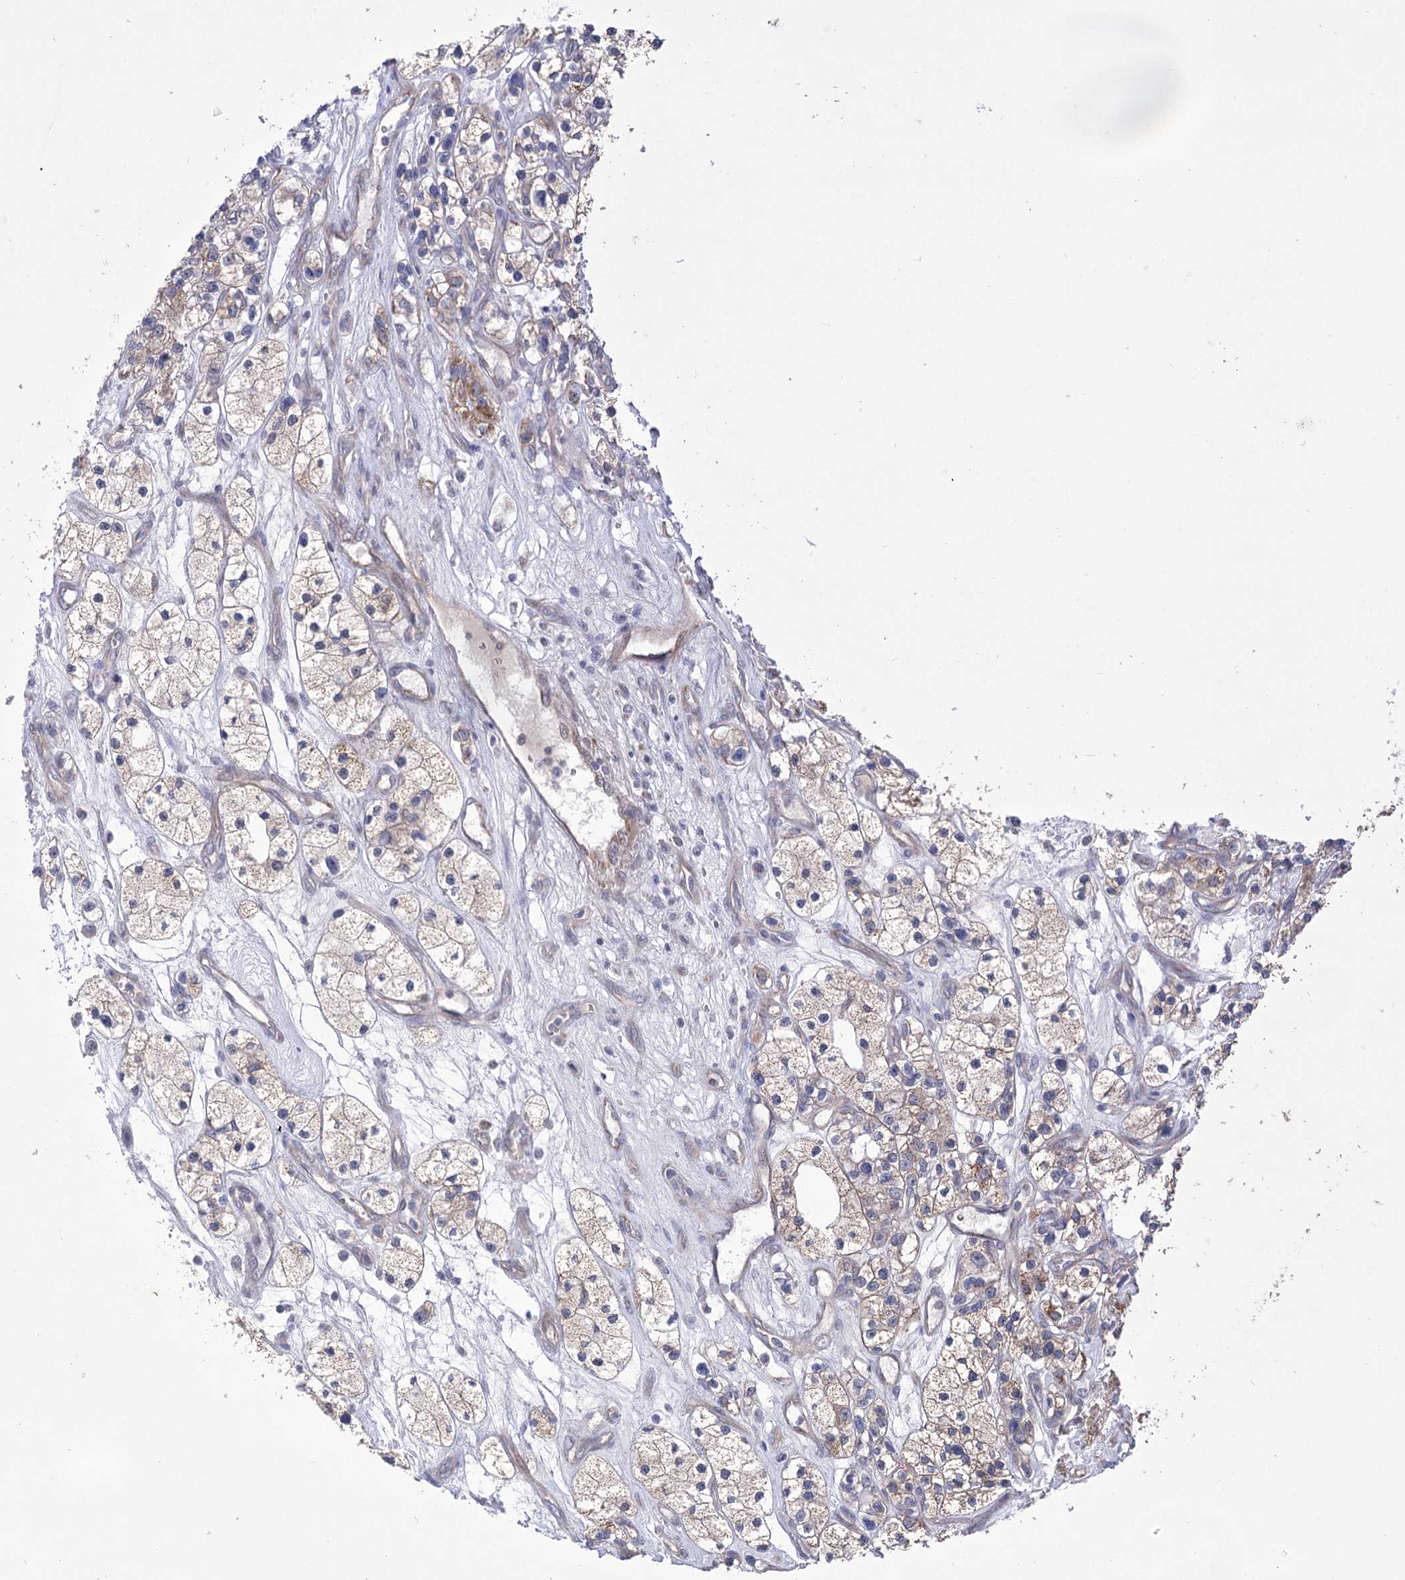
{"staining": {"intensity": "weak", "quantity": ">75%", "location": "cytoplasmic/membranous"}, "tissue": "renal cancer", "cell_type": "Tumor cells", "image_type": "cancer", "snomed": [{"axis": "morphology", "description": "Adenocarcinoma, NOS"}, {"axis": "topography", "description": "Kidney"}], "caption": "DAB (3,3'-diaminobenzidine) immunohistochemical staining of human adenocarcinoma (renal) reveals weak cytoplasmic/membranous protein staining in approximately >75% of tumor cells.", "gene": "ECHDC3", "patient": {"sex": "female", "age": 57}}